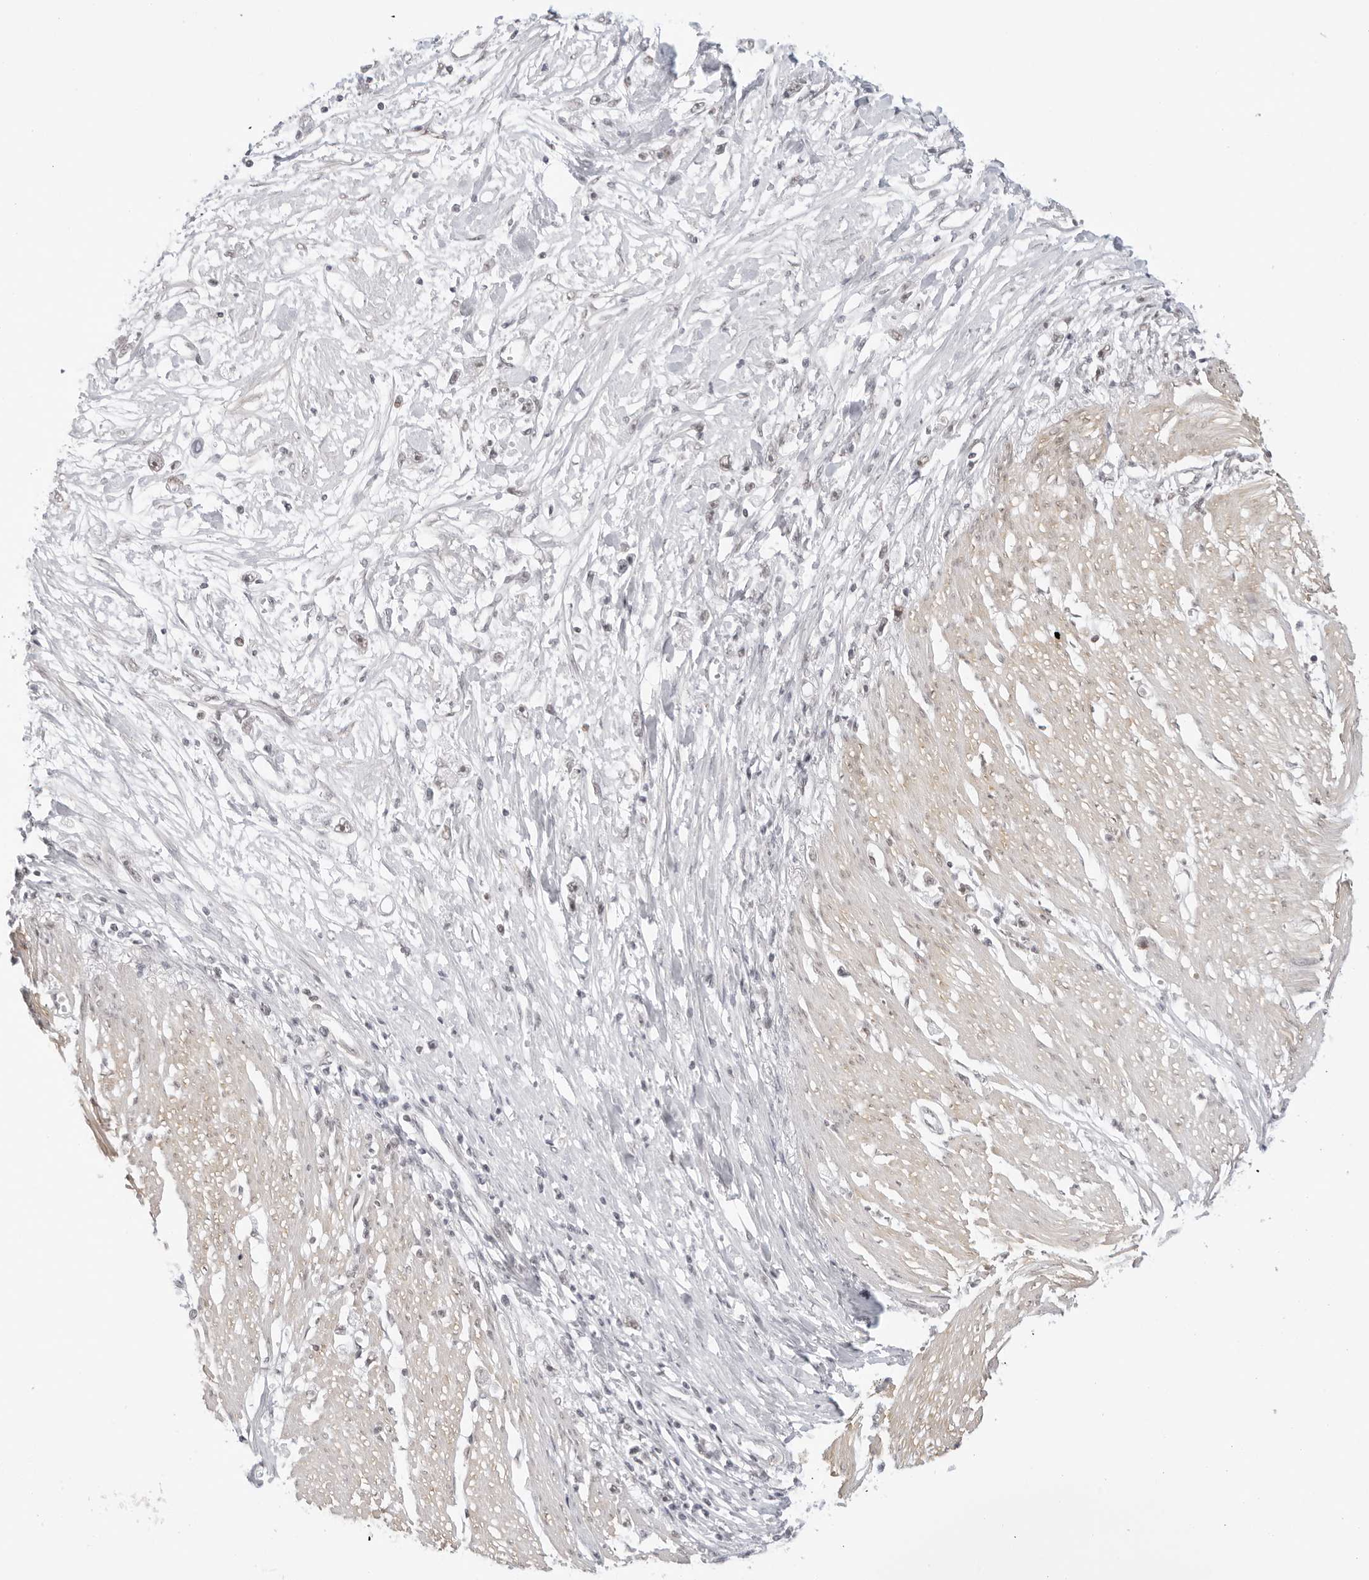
{"staining": {"intensity": "weak", "quantity": "<25%", "location": "nuclear"}, "tissue": "stomach cancer", "cell_type": "Tumor cells", "image_type": "cancer", "snomed": [{"axis": "morphology", "description": "Adenocarcinoma, NOS"}, {"axis": "topography", "description": "Stomach"}], "caption": "Histopathology image shows no significant protein staining in tumor cells of adenocarcinoma (stomach). (Brightfield microscopy of DAB (3,3'-diaminobenzidine) immunohistochemistry at high magnification).", "gene": "TCIM", "patient": {"sex": "female", "age": 59}}